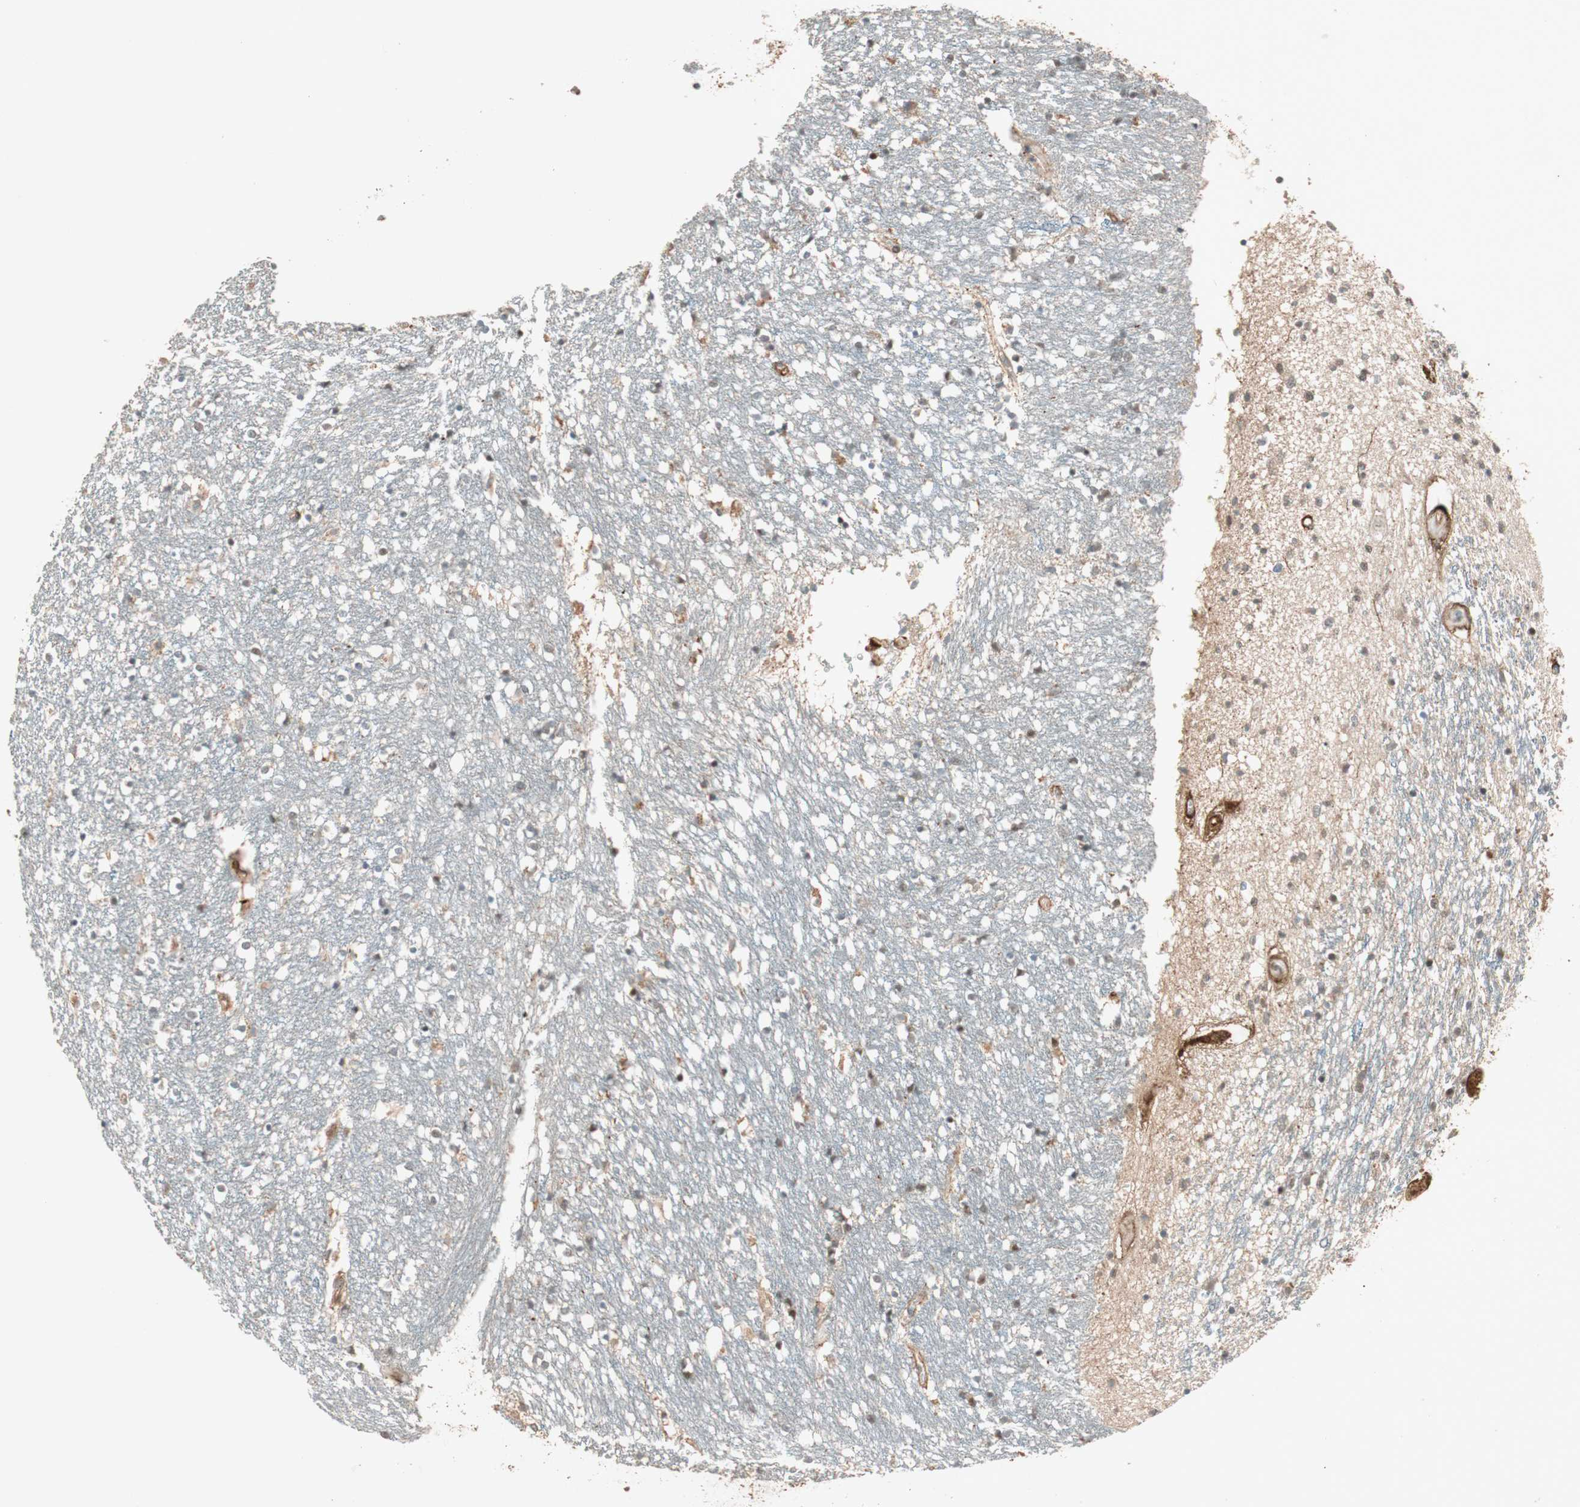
{"staining": {"intensity": "weak", "quantity": "25%-75%", "location": "nuclear"}, "tissue": "caudate", "cell_type": "Glial cells", "image_type": "normal", "snomed": [{"axis": "morphology", "description": "Normal tissue, NOS"}, {"axis": "topography", "description": "Lateral ventricle wall"}], "caption": "High-power microscopy captured an immunohistochemistry (IHC) photomicrograph of benign caudate, revealing weak nuclear staining in approximately 25%-75% of glial cells.", "gene": "EPHA6", "patient": {"sex": "female", "age": 54}}